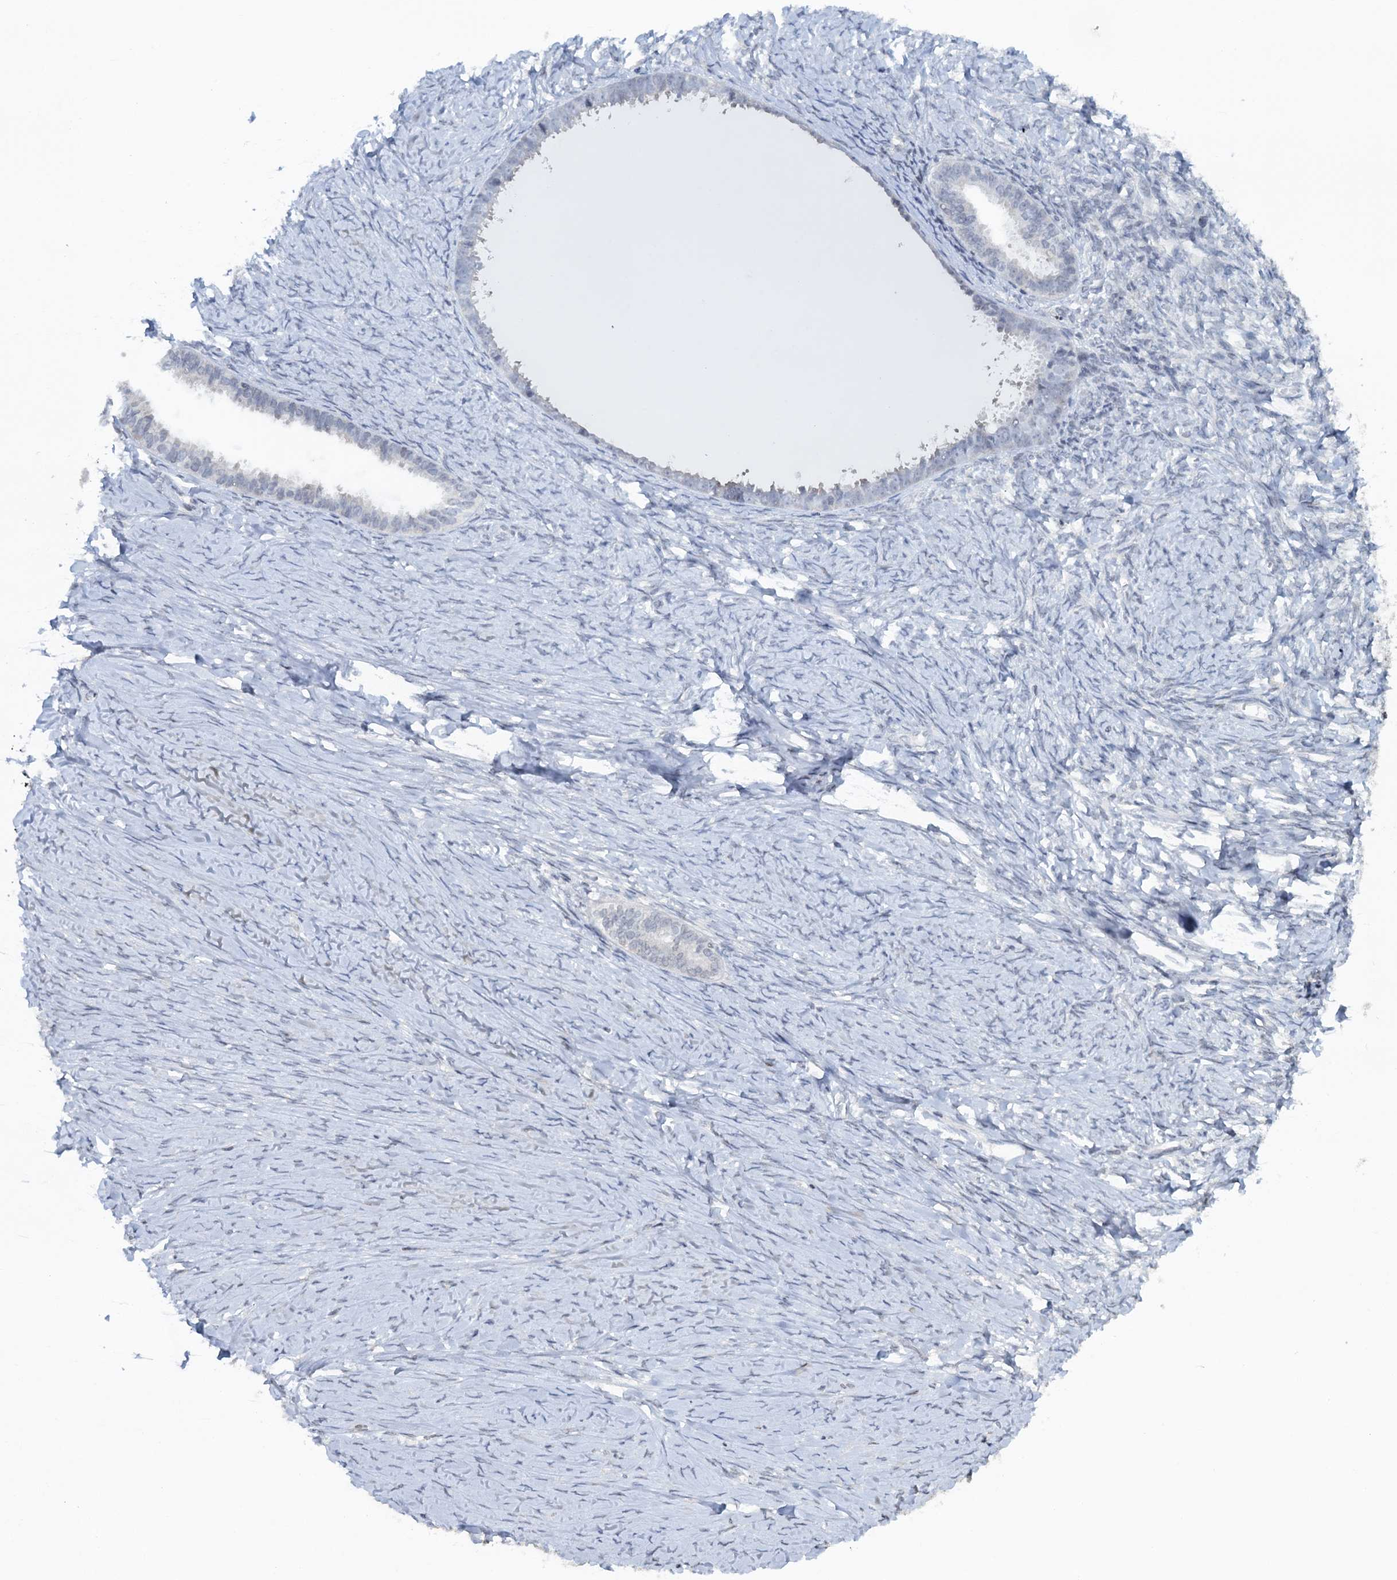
{"staining": {"intensity": "negative", "quantity": "none", "location": "none"}, "tissue": "ovarian cancer", "cell_type": "Tumor cells", "image_type": "cancer", "snomed": [{"axis": "morphology", "description": "Cystadenocarcinoma, serous, NOS"}, {"axis": "topography", "description": "Ovary"}], "caption": "This is an IHC histopathology image of serous cystadenocarcinoma (ovarian). There is no expression in tumor cells.", "gene": "FYB1", "patient": {"sex": "female", "age": 79}}